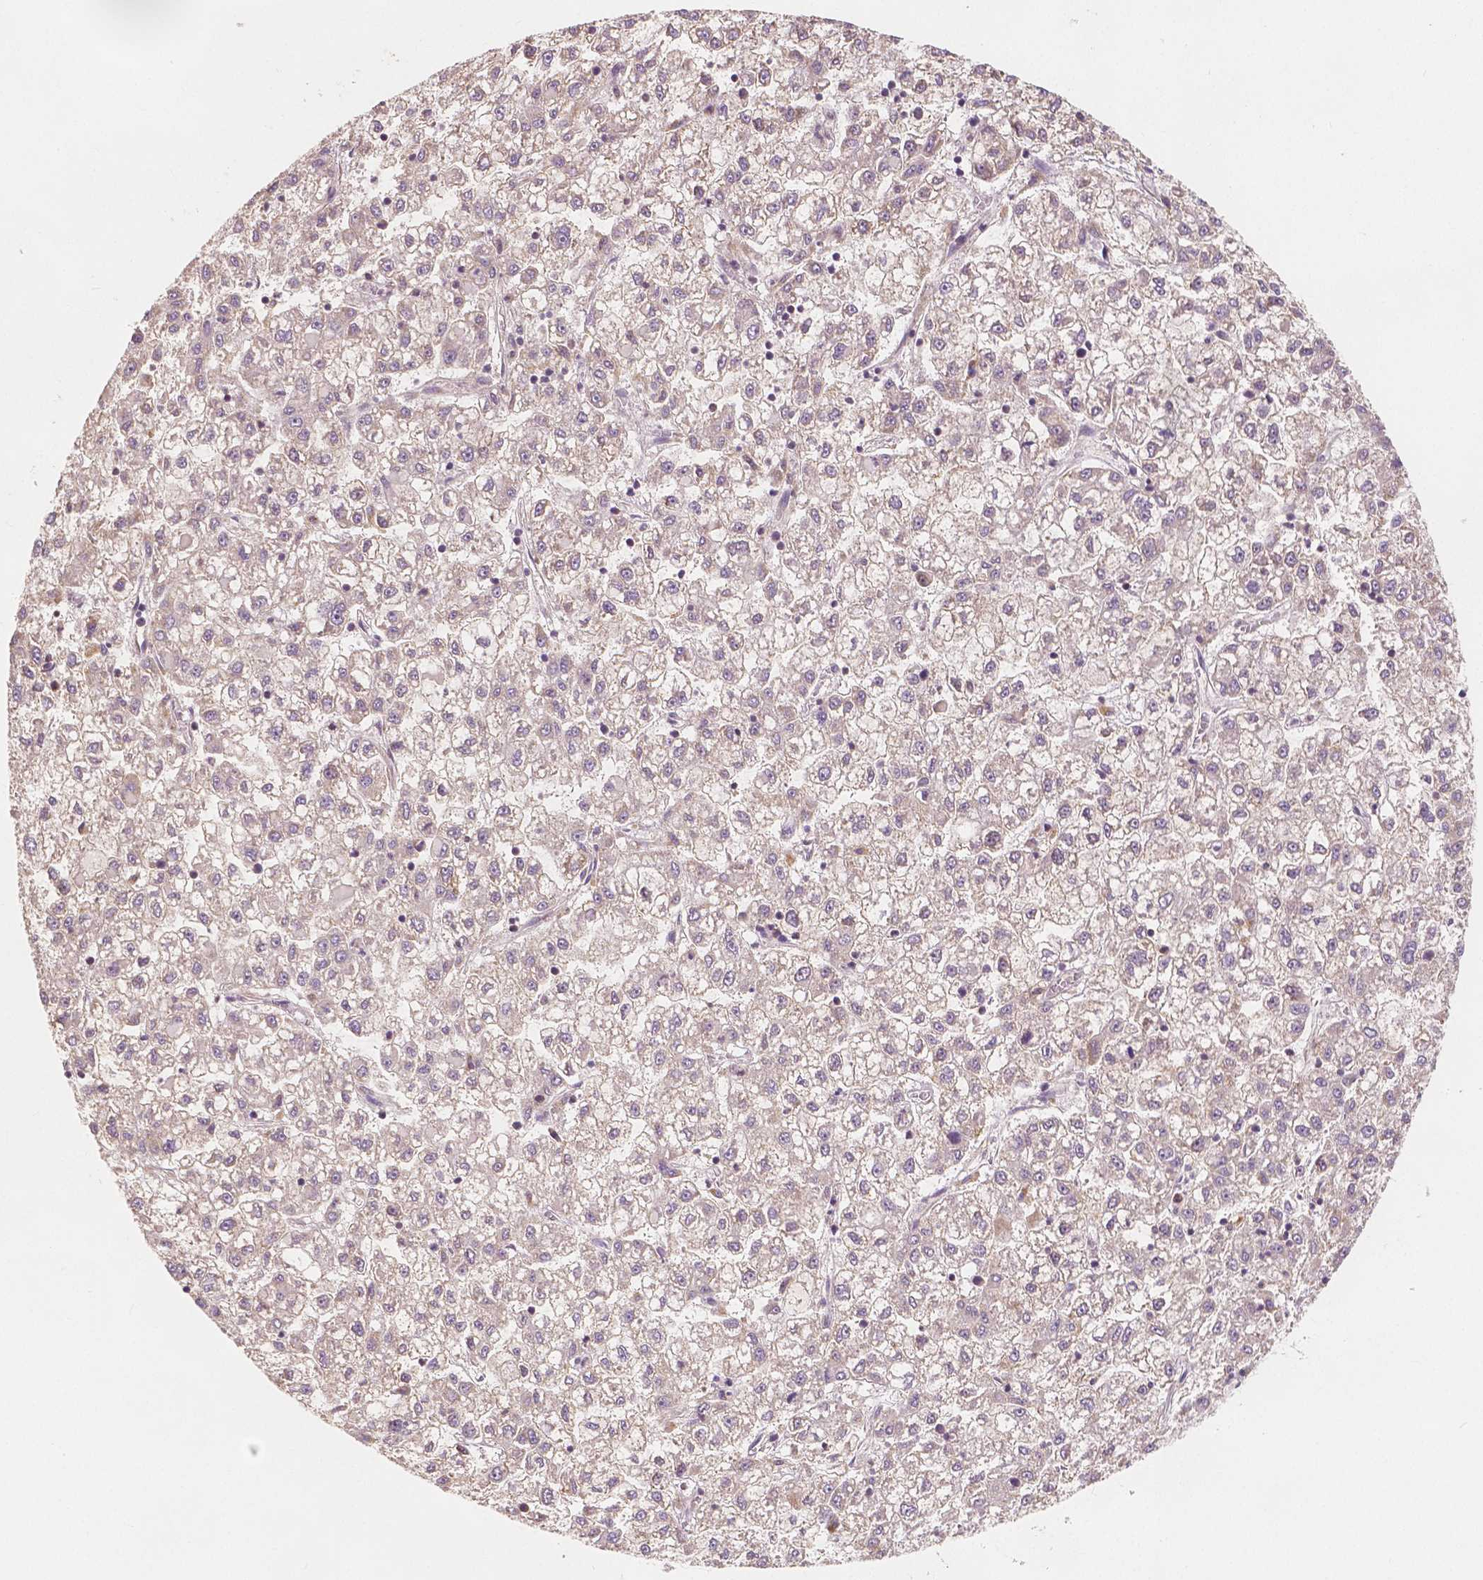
{"staining": {"intensity": "negative", "quantity": "none", "location": "none"}, "tissue": "liver cancer", "cell_type": "Tumor cells", "image_type": "cancer", "snomed": [{"axis": "morphology", "description": "Carcinoma, Hepatocellular, NOS"}, {"axis": "topography", "description": "Liver"}], "caption": "High power microscopy photomicrograph of an immunohistochemistry (IHC) micrograph of liver cancer (hepatocellular carcinoma), revealing no significant staining in tumor cells. The staining was performed using DAB (3,3'-diaminobenzidine) to visualize the protein expression in brown, while the nuclei were stained in blue with hematoxylin (Magnification: 20x).", "gene": "SNX12", "patient": {"sex": "male", "age": 40}}